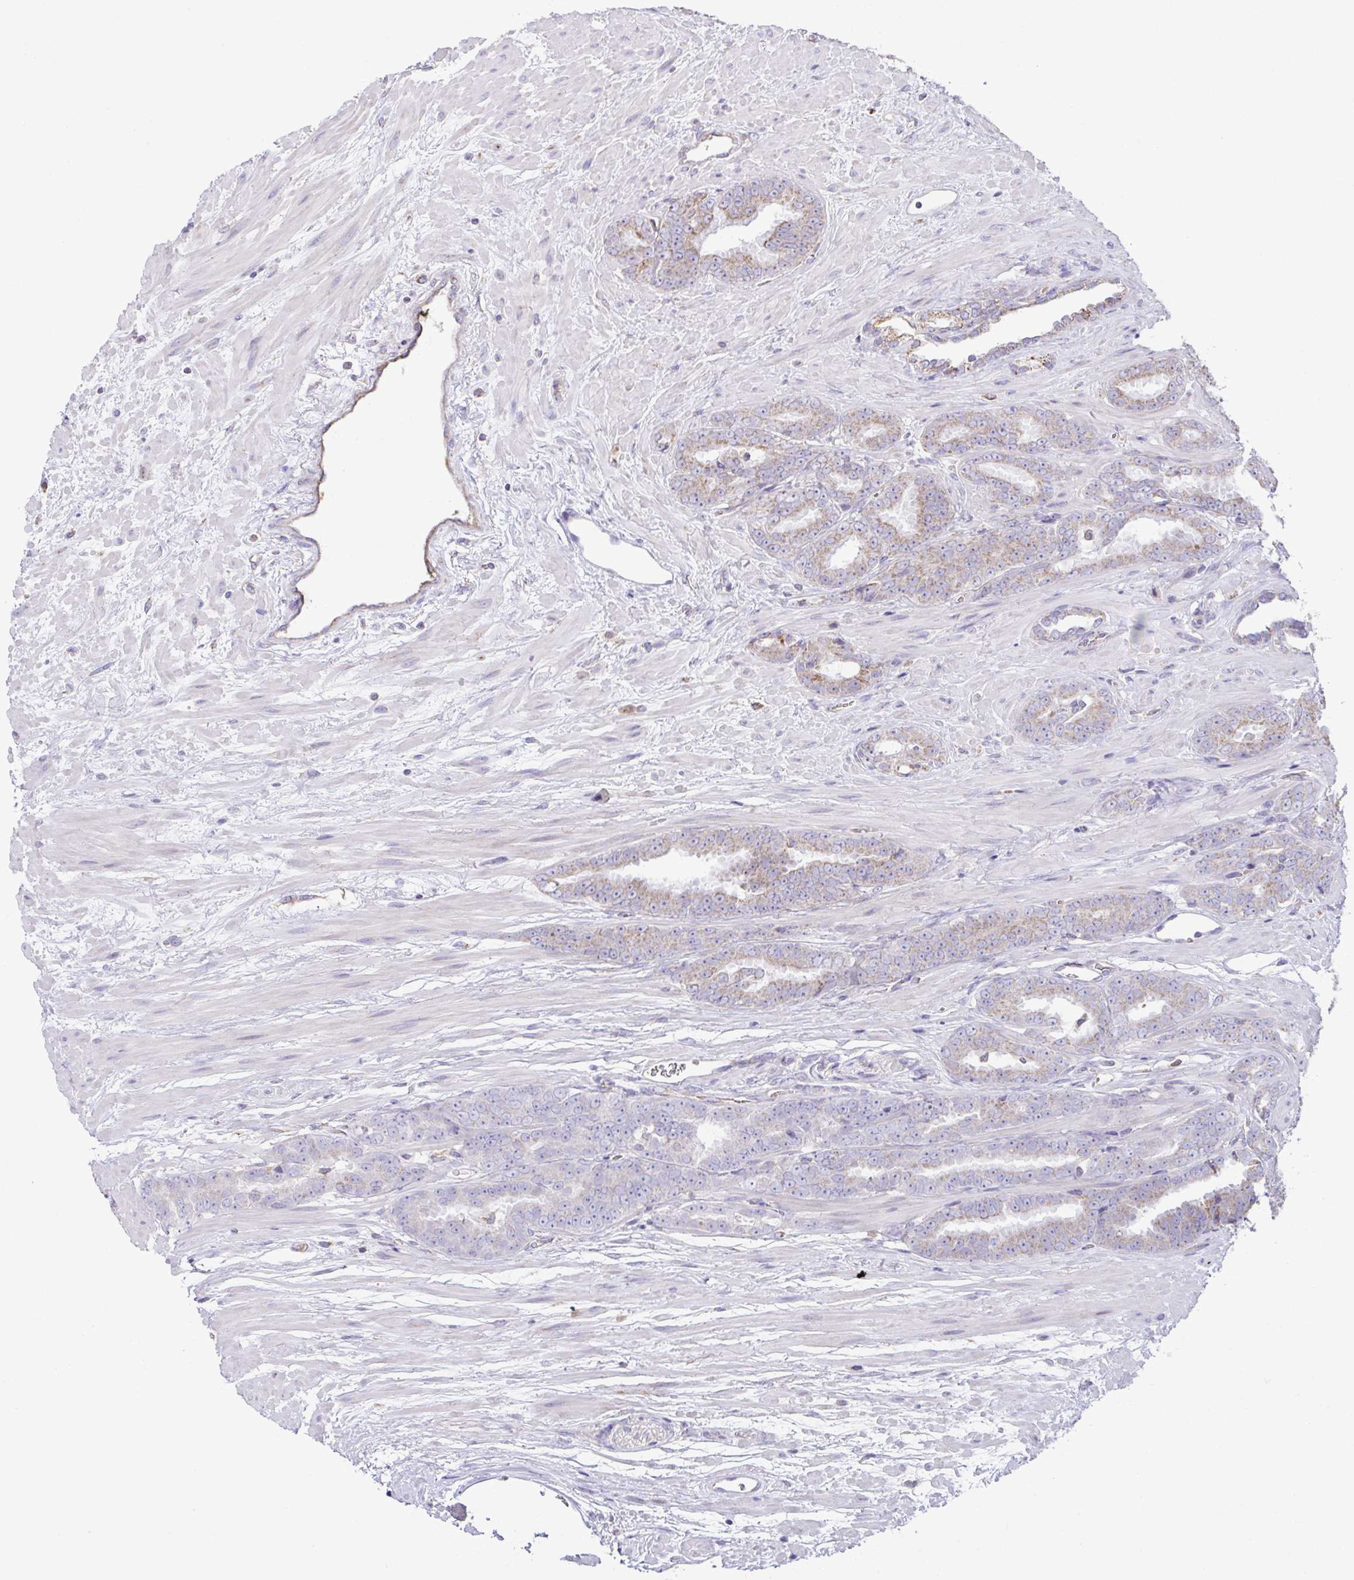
{"staining": {"intensity": "weak", "quantity": ">75%", "location": "cytoplasmic/membranous"}, "tissue": "prostate cancer", "cell_type": "Tumor cells", "image_type": "cancer", "snomed": [{"axis": "morphology", "description": "Adenocarcinoma, High grade"}, {"axis": "topography", "description": "Prostate"}], "caption": "DAB (3,3'-diaminobenzidine) immunohistochemical staining of human prostate adenocarcinoma (high-grade) reveals weak cytoplasmic/membranous protein positivity in about >75% of tumor cells.", "gene": "DOK7", "patient": {"sex": "male", "age": 72}}